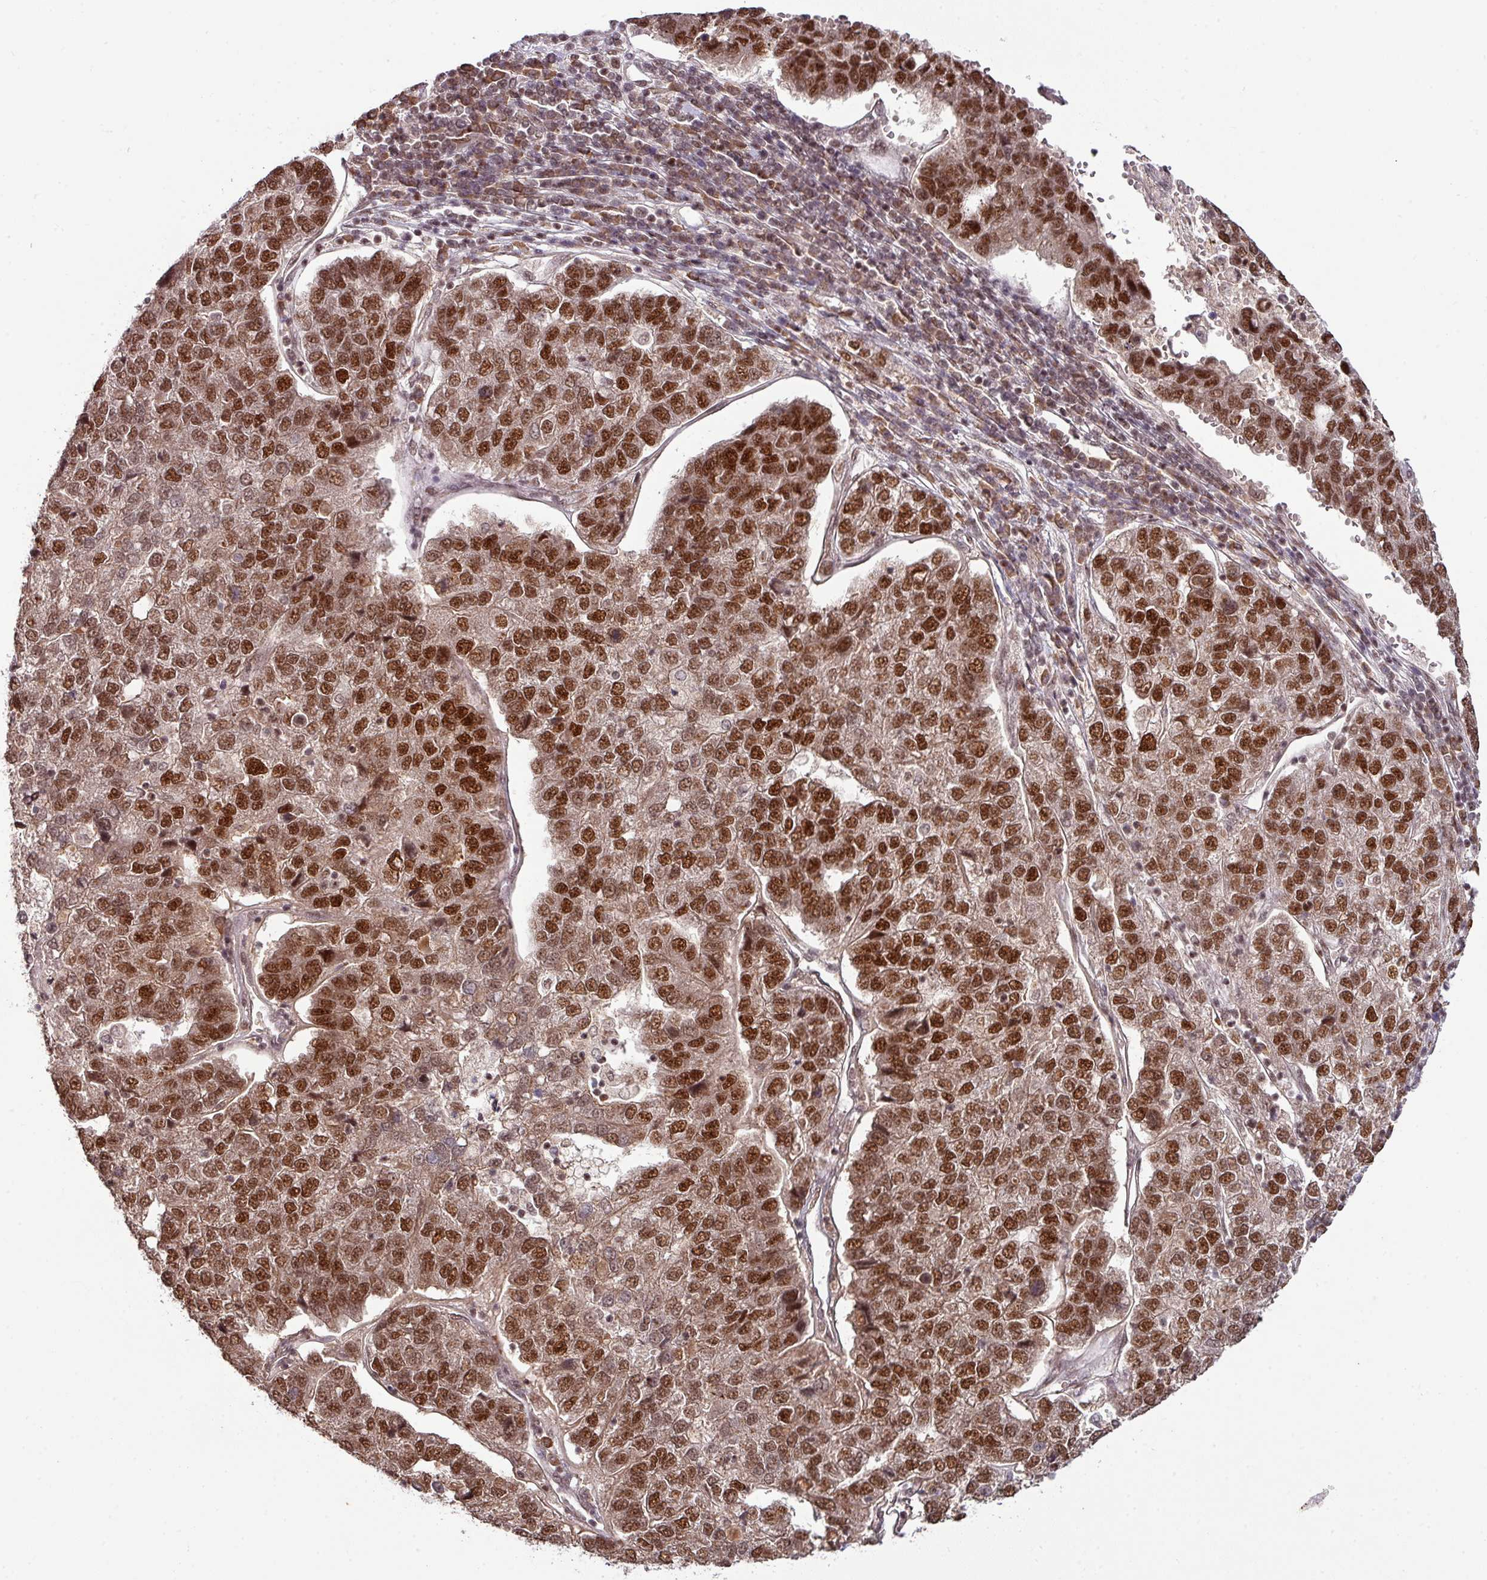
{"staining": {"intensity": "strong", "quantity": ">75%", "location": "nuclear"}, "tissue": "pancreatic cancer", "cell_type": "Tumor cells", "image_type": "cancer", "snomed": [{"axis": "morphology", "description": "Adenocarcinoma, NOS"}, {"axis": "topography", "description": "Pancreas"}], "caption": "Immunohistochemical staining of adenocarcinoma (pancreatic) shows high levels of strong nuclear staining in approximately >75% of tumor cells.", "gene": "PHF23", "patient": {"sex": "female", "age": 61}}